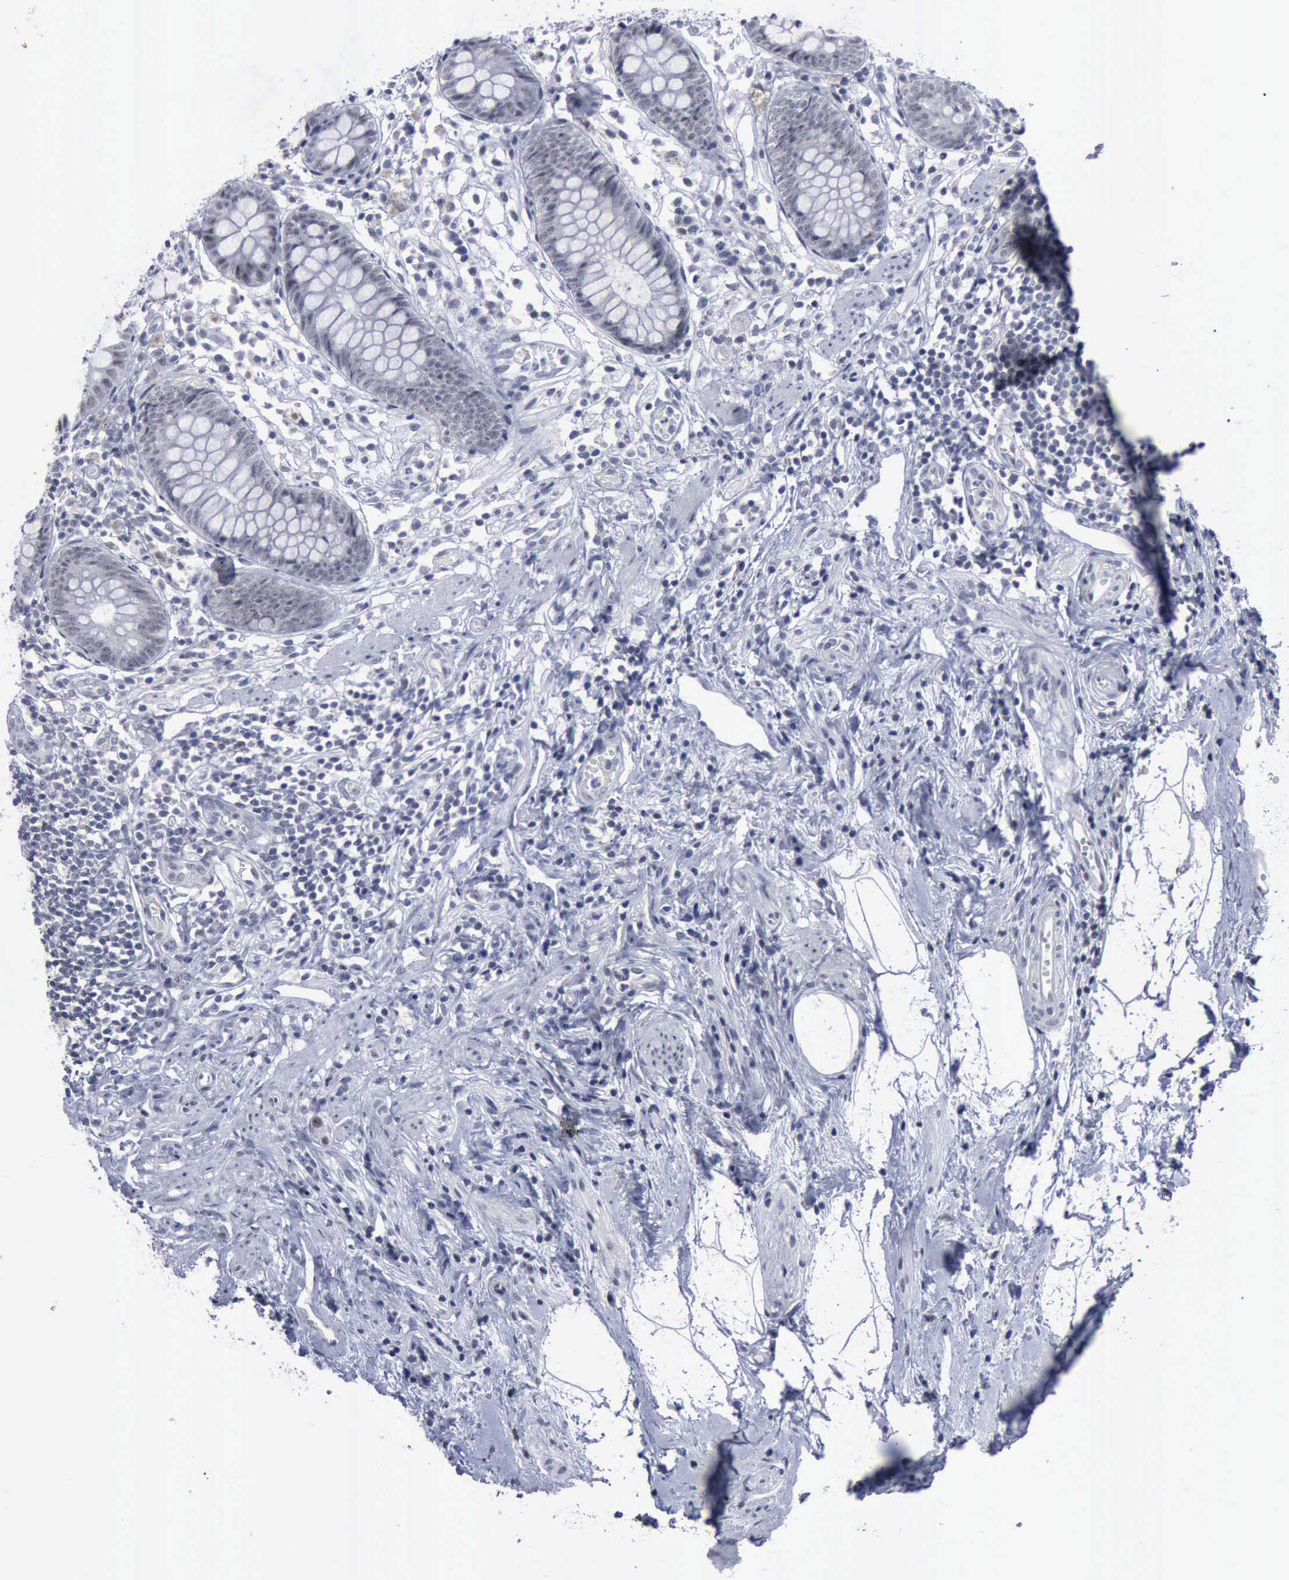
{"staining": {"intensity": "negative", "quantity": "none", "location": "none"}, "tissue": "appendix", "cell_type": "Glandular cells", "image_type": "normal", "snomed": [{"axis": "morphology", "description": "Normal tissue, NOS"}, {"axis": "topography", "description": "Appendix"}], "caption": "Immunohistochemical staining of unremarkable appendix shows no significant positivity in glandular cells. (DAB immunohistochemistry (IHC) visualized using brightfield microscopy, high magnification).", "gene": "BRD1", "patient": {"sex": "male", "age": 38}}